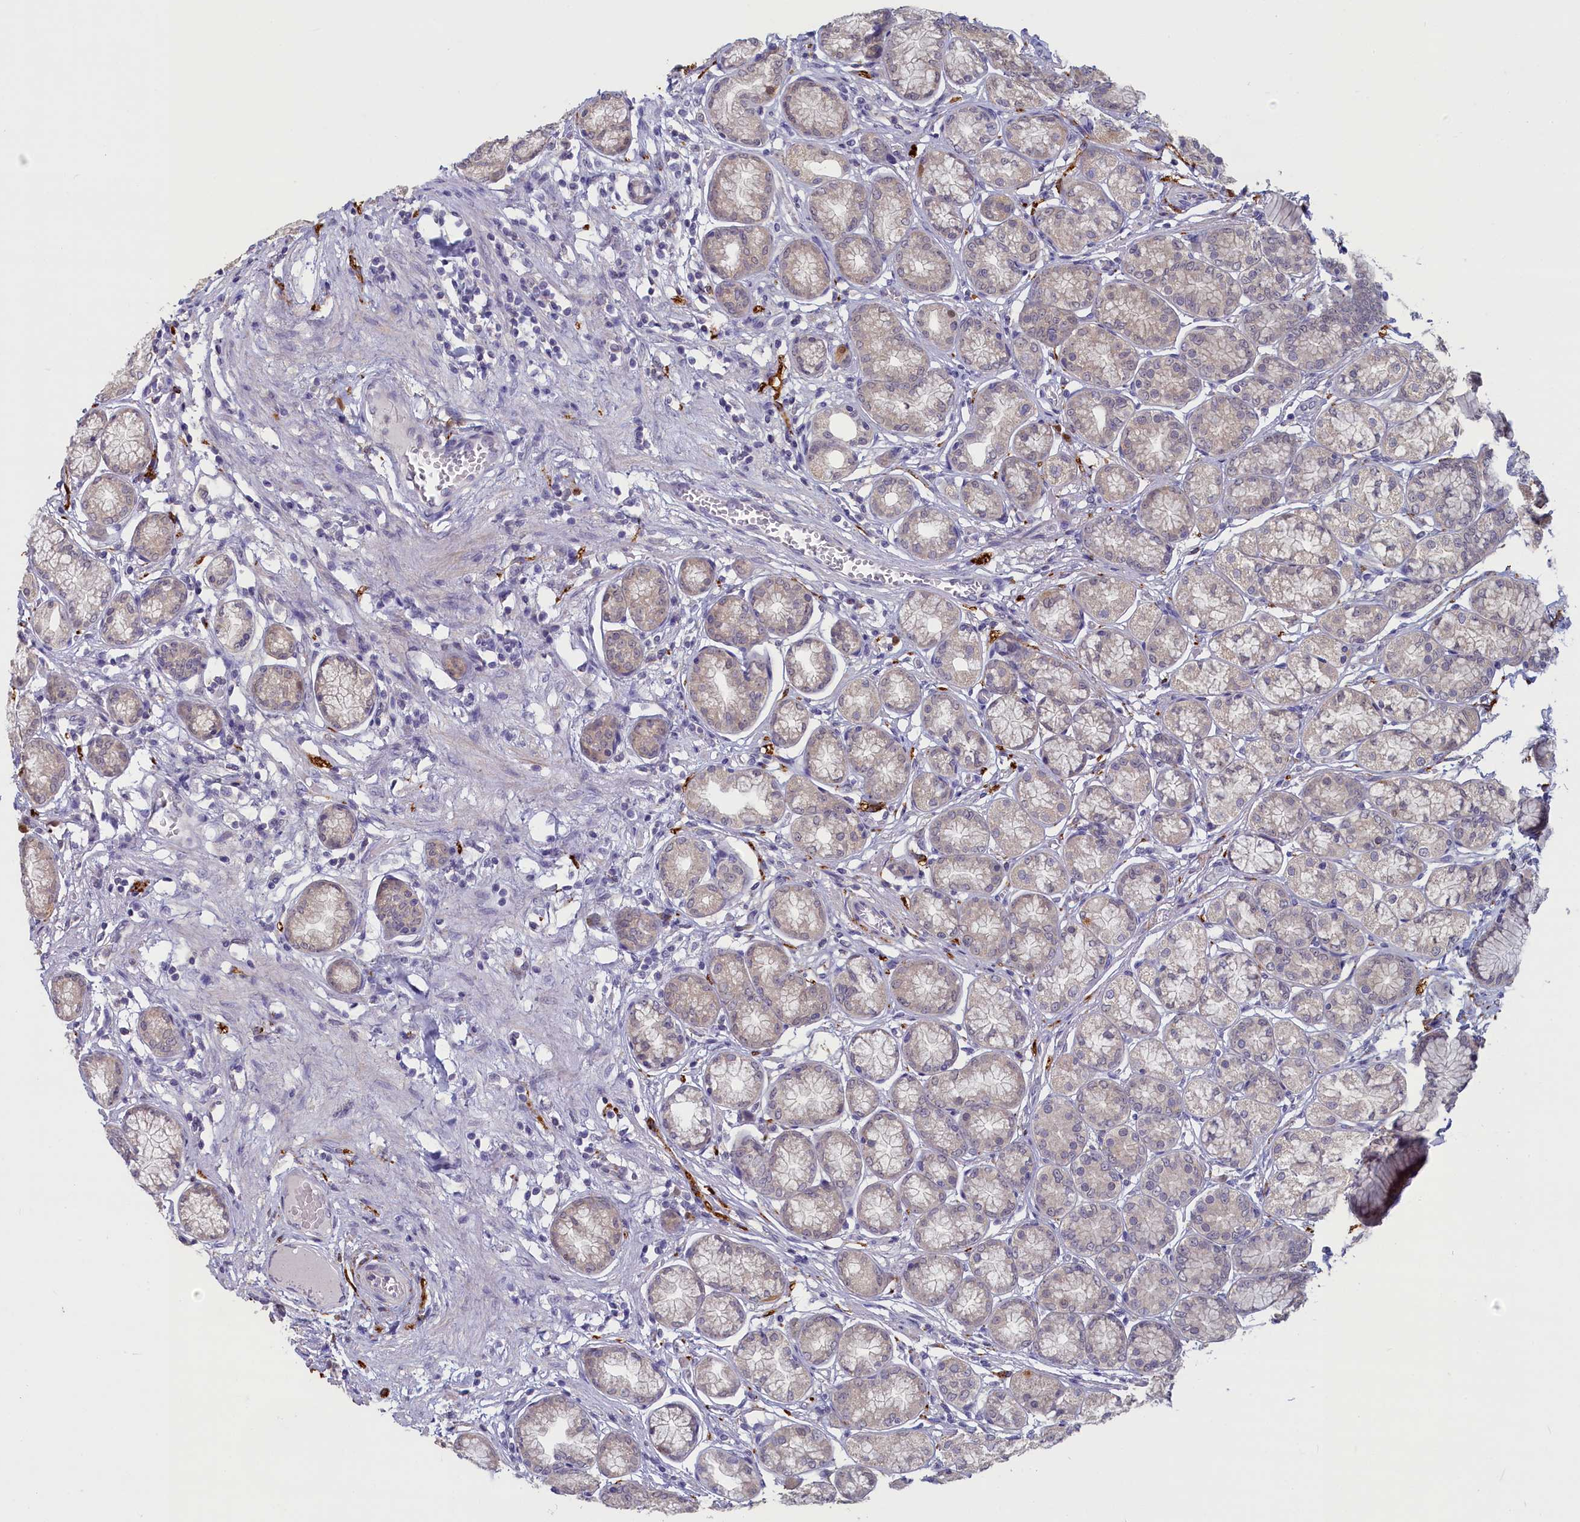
{"staining": {"intensity": "weak", "quantity": "<25%", "location": "cytoplasmic/membranous,nuclear"}, "tissue": "stomach", "cell_type": "Glandular cells", "image_type": "normal", "snomed": [{"axis": "morphology", "description": "Normal tissue, NOS"}, {"axis": "morphology", "description": "Adenocarcinoma, NOS"}, {"axis": "morphology", "description": "Adenocarcinoma, High grade"}, {"axis": "topography", "description": "Stomach, upper"}, {"axis": "topography", "description": "Stomach"}], "caption": "The immunohistochemistry (IHC) image has no significant positivity in glandular cells of stomach.", "gene": "UCHL3", "patient": {"sex": "female", "age": 65}}